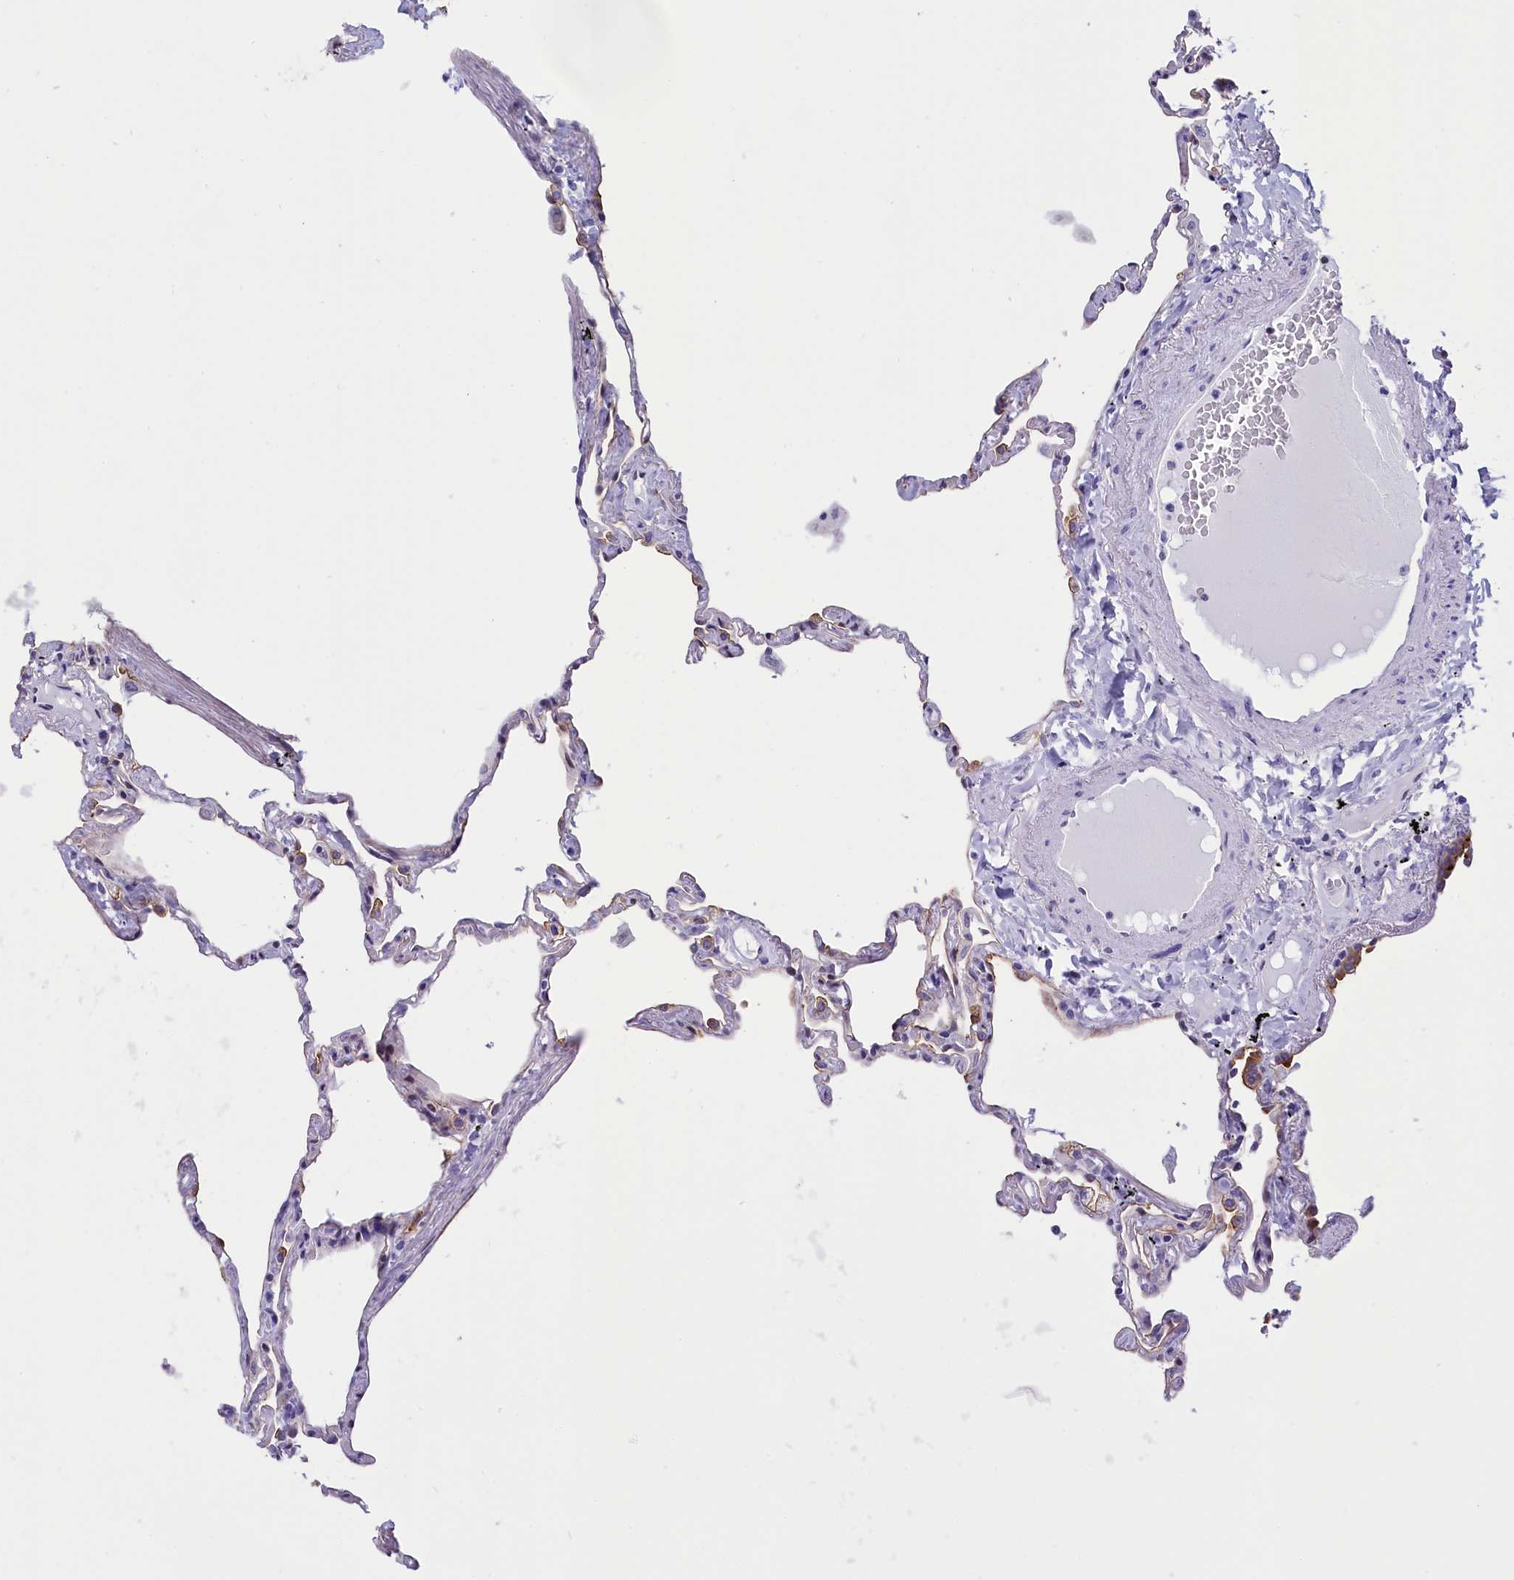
{"staining": {"intensity": "strong", "quantity": "25%-75%", "location": "cytoplasmic/membranous,nuclear"}, "tissue": "lung", "cell_type": "Alveolar cells", "image_type": "normal", "snomed": [{"axis": "morphology", "description": "Normal tissue, NOS"}, {"axis": "topography", "description": "Lung"}], "caption": "Lung stained for a protein demonstrates strong cytoplasmic/membranous,nuclear positivity in alveolar cells.", "gene": "SPIRE2", "patient": {"sex": "female", "age": 67}}